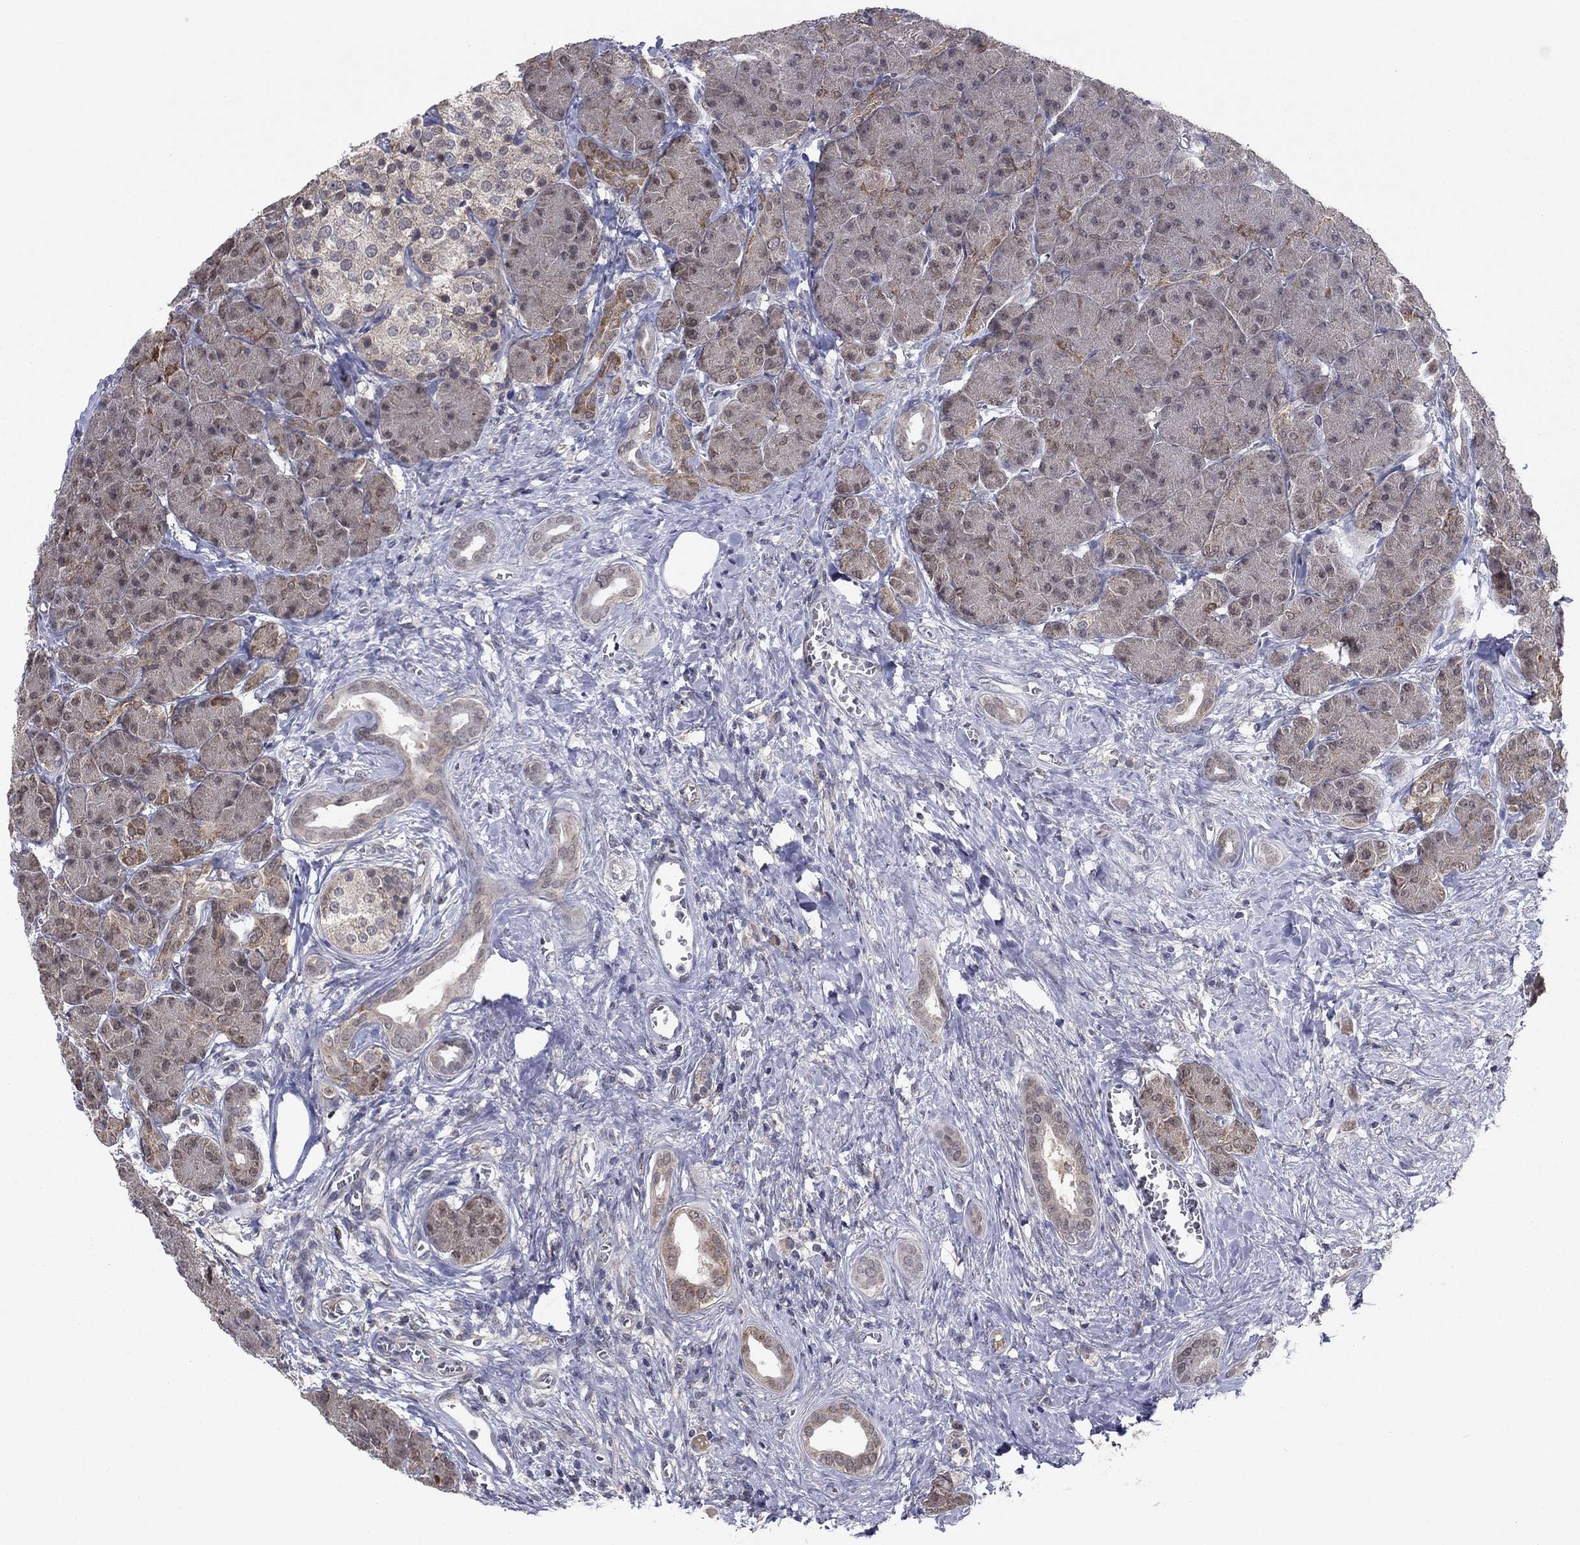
{"staining": {"intensity": "weak", "quantity": "<25%", "location": "cytoplasmic/membranous"}, "tissue": "pancreas", "cell_type": "Exocrine glandular cells", "image_type": "normal", "snomed": [{"axis": "morphology", "description": "Normal tissue, NOS"}, {"axis": "topography", "description": "Pancreas"}], "caption": "Protein analysis of normal pancreas shows no significant staining in exocrine glandular cells.", "gene": "GRHPR", "patient": {"sex": "male", "age": 61}}